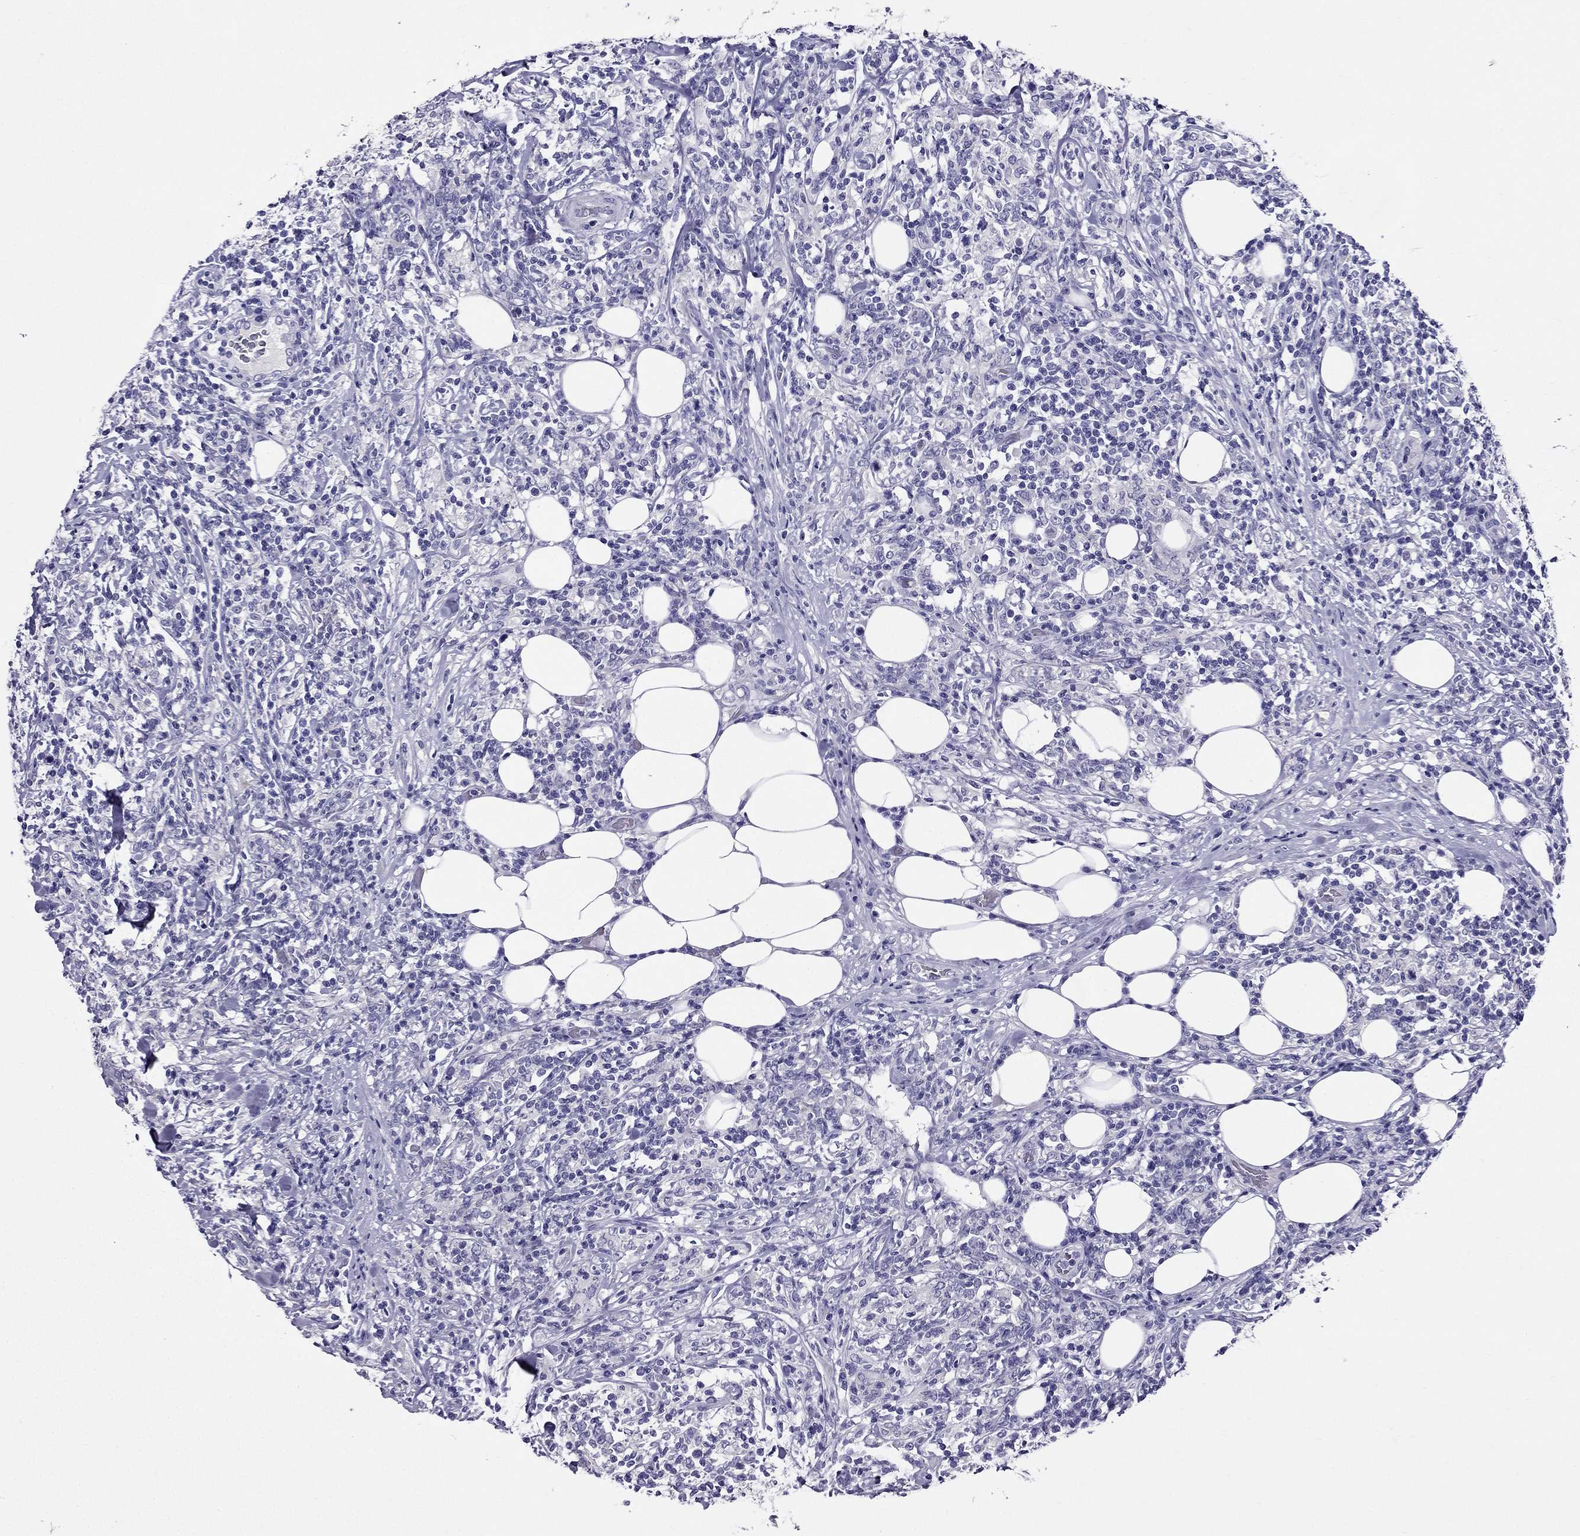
{"staining": {"intensity": "negative", "quantity": "none", "location": "none"}, "tissue": "lymphoma", "cell_type": "Tumor cells", "image_type": "cancer", "snomed": [{"axis": "morphology", "description": "Malignant lymphoma, non-Hodgkin's type, High grade"}, {"axis": "topography", "description": "Lymph node"}], "caption": "High magnification brightfield microscopy of malignant lymphoma, non-Hodgkin's type (high-grade) stained with DAB (brown) and counterstained with hematoxylin (blue): tumor cells show no significant positivity.", "gene": "ZNF541", "patient": {"sex": "female", "age": 84}}